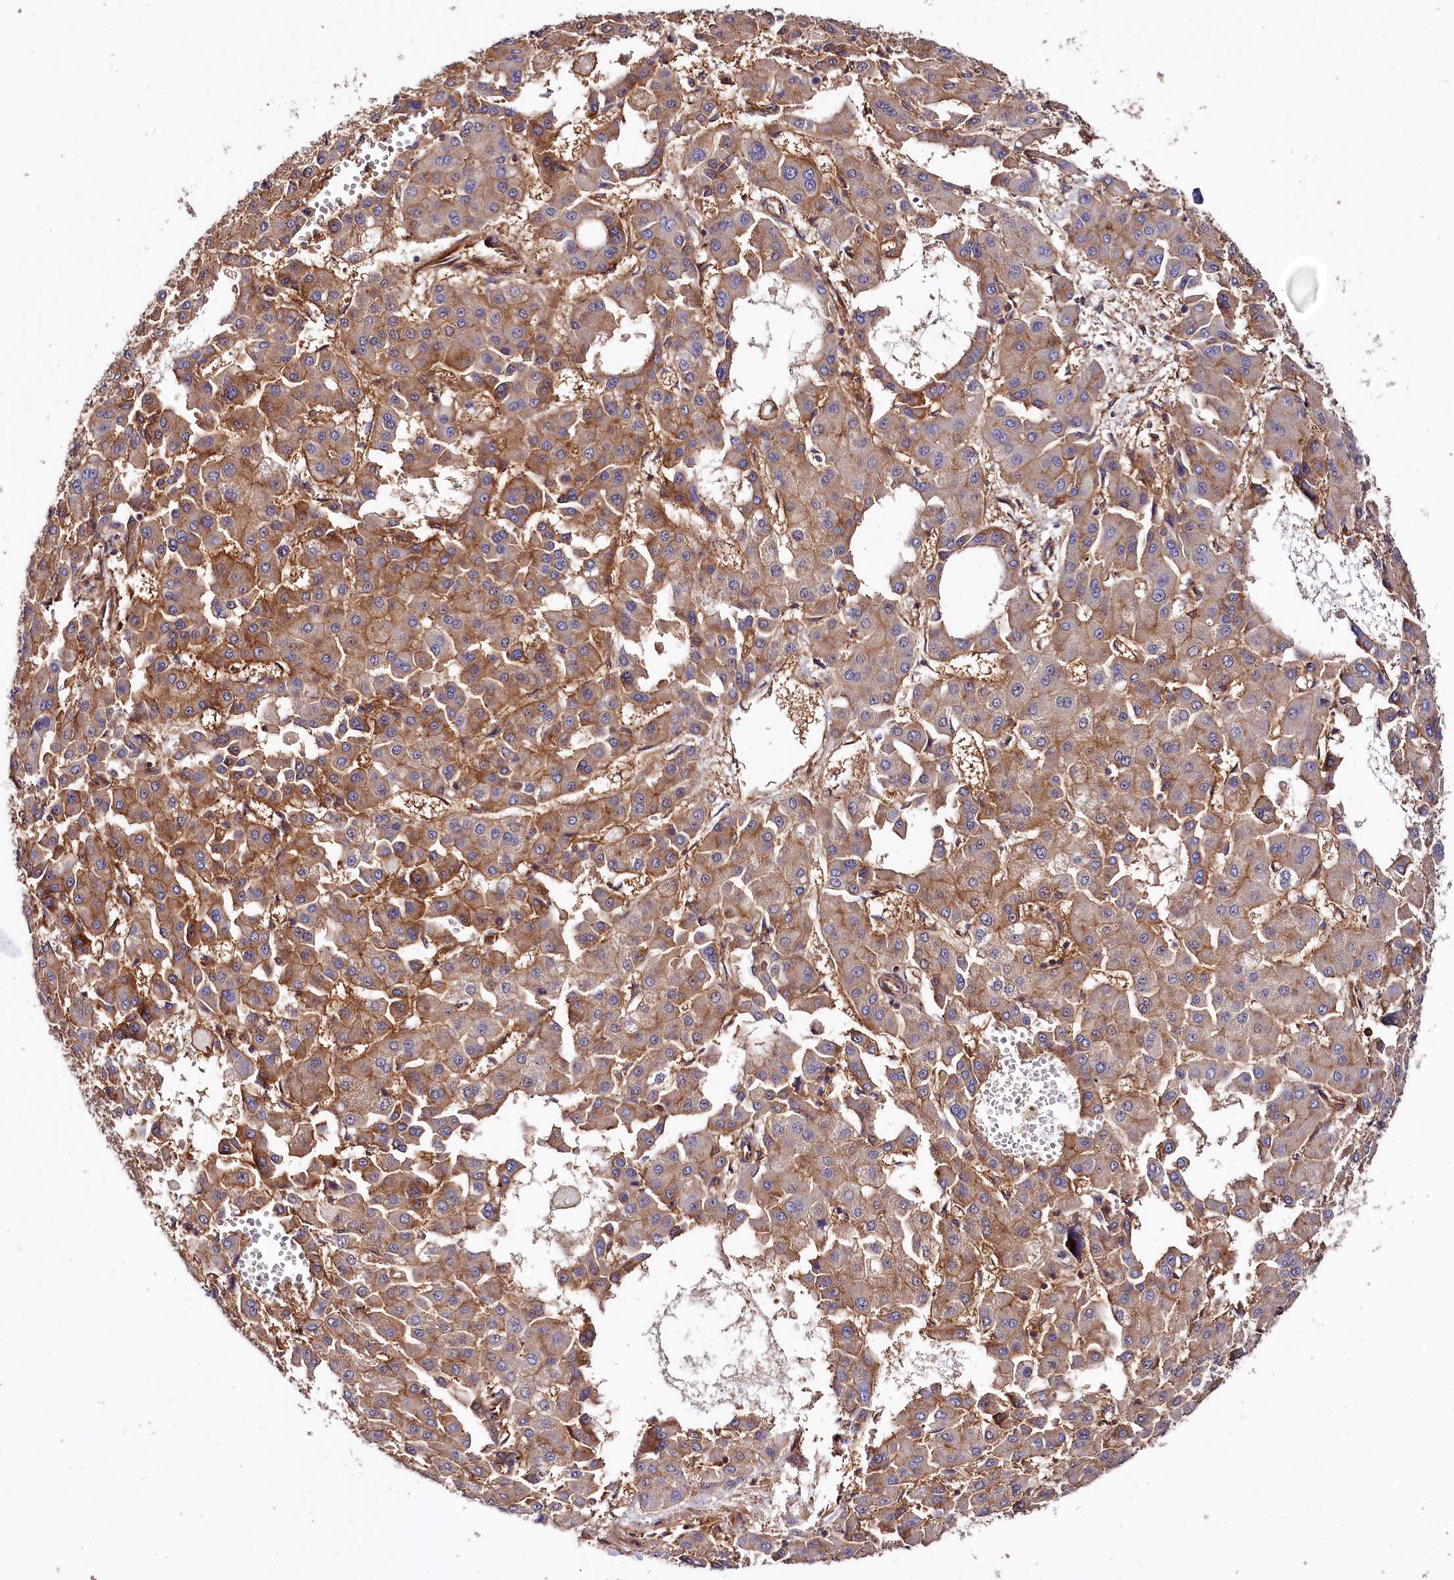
{"staining": {"intensity": "moderate", "quantity": ">75%", "location": "cytoplasmic/membranous"}, "tissue": "liver cancer", "cell_type": "Tumor cells", "image_type": "cancer", "snomed": [{"axis": "morphology", "description": "Carcinoma, Hepatocellular, NOS"}, {"axis": "topography", "description": "Liver"}], "caption": "Immunohistochemistry histopathology image of human liver hepatocellular carcinoma stained for a protein (brown), which reveals medium levels of moderate cytoplasmic/membranous expression in about >75% of tumor cells.", "gene": "ANO6", "patient": {"sex": "male", "age": 47}}